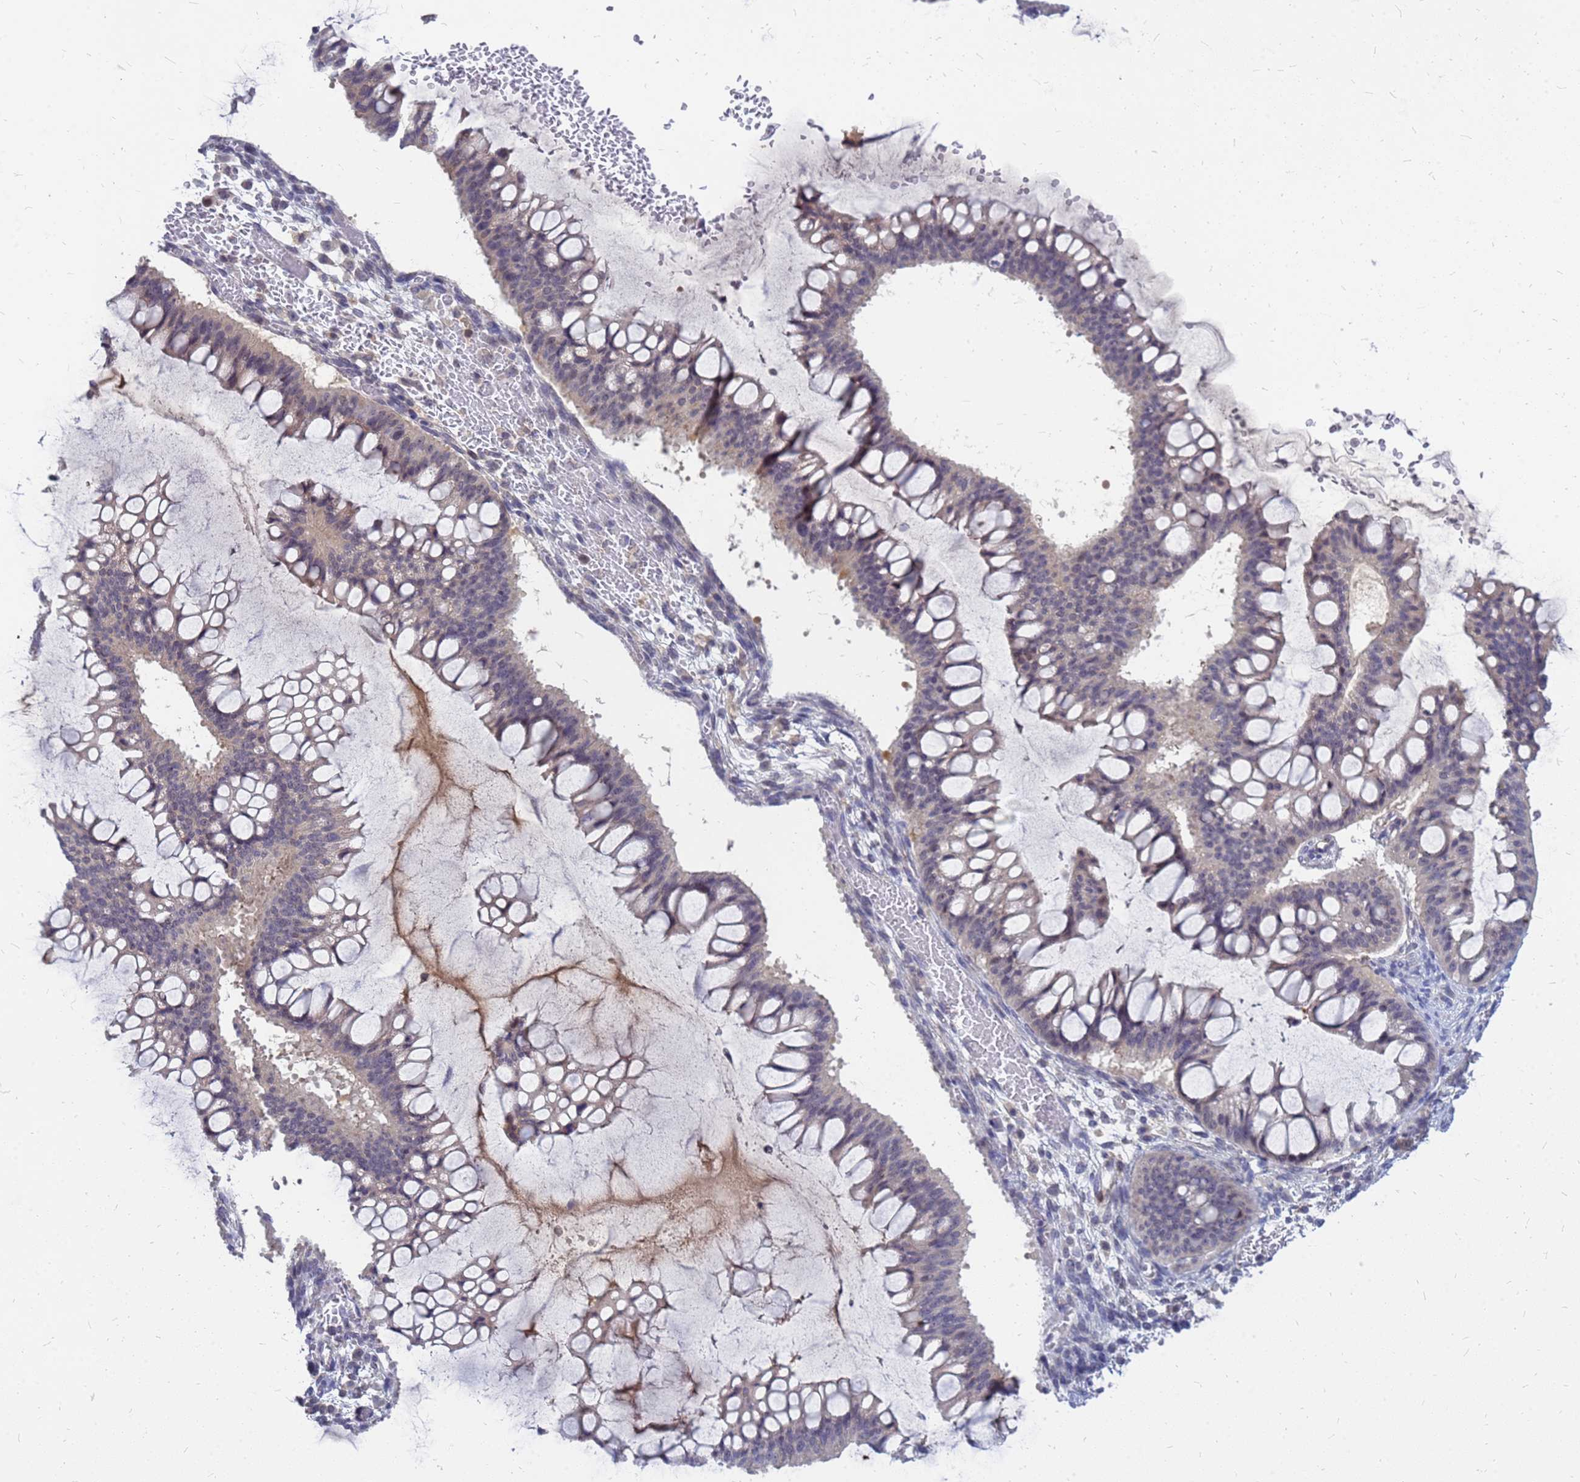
{"staining": {"intensity": "negative", "quantity": "none", "location": "none"}, "tissue": "ovarian cancer", "cell_type": "Tumor cells", "image_type": "cancer", "snomed": [{"axis": "morphology", "description": "Cystadenocarcinoma, mucinous, NOS"}, {"axis": "topography", "description": "Ovary"}], "caption": "Micrograph shows no protein staining in tumor cells of ovarian cancer (mucinous cystadenocarcinoma) tissue.", "gene": "SRGAP3", "patient": {"sex": "female", "age": 73}}